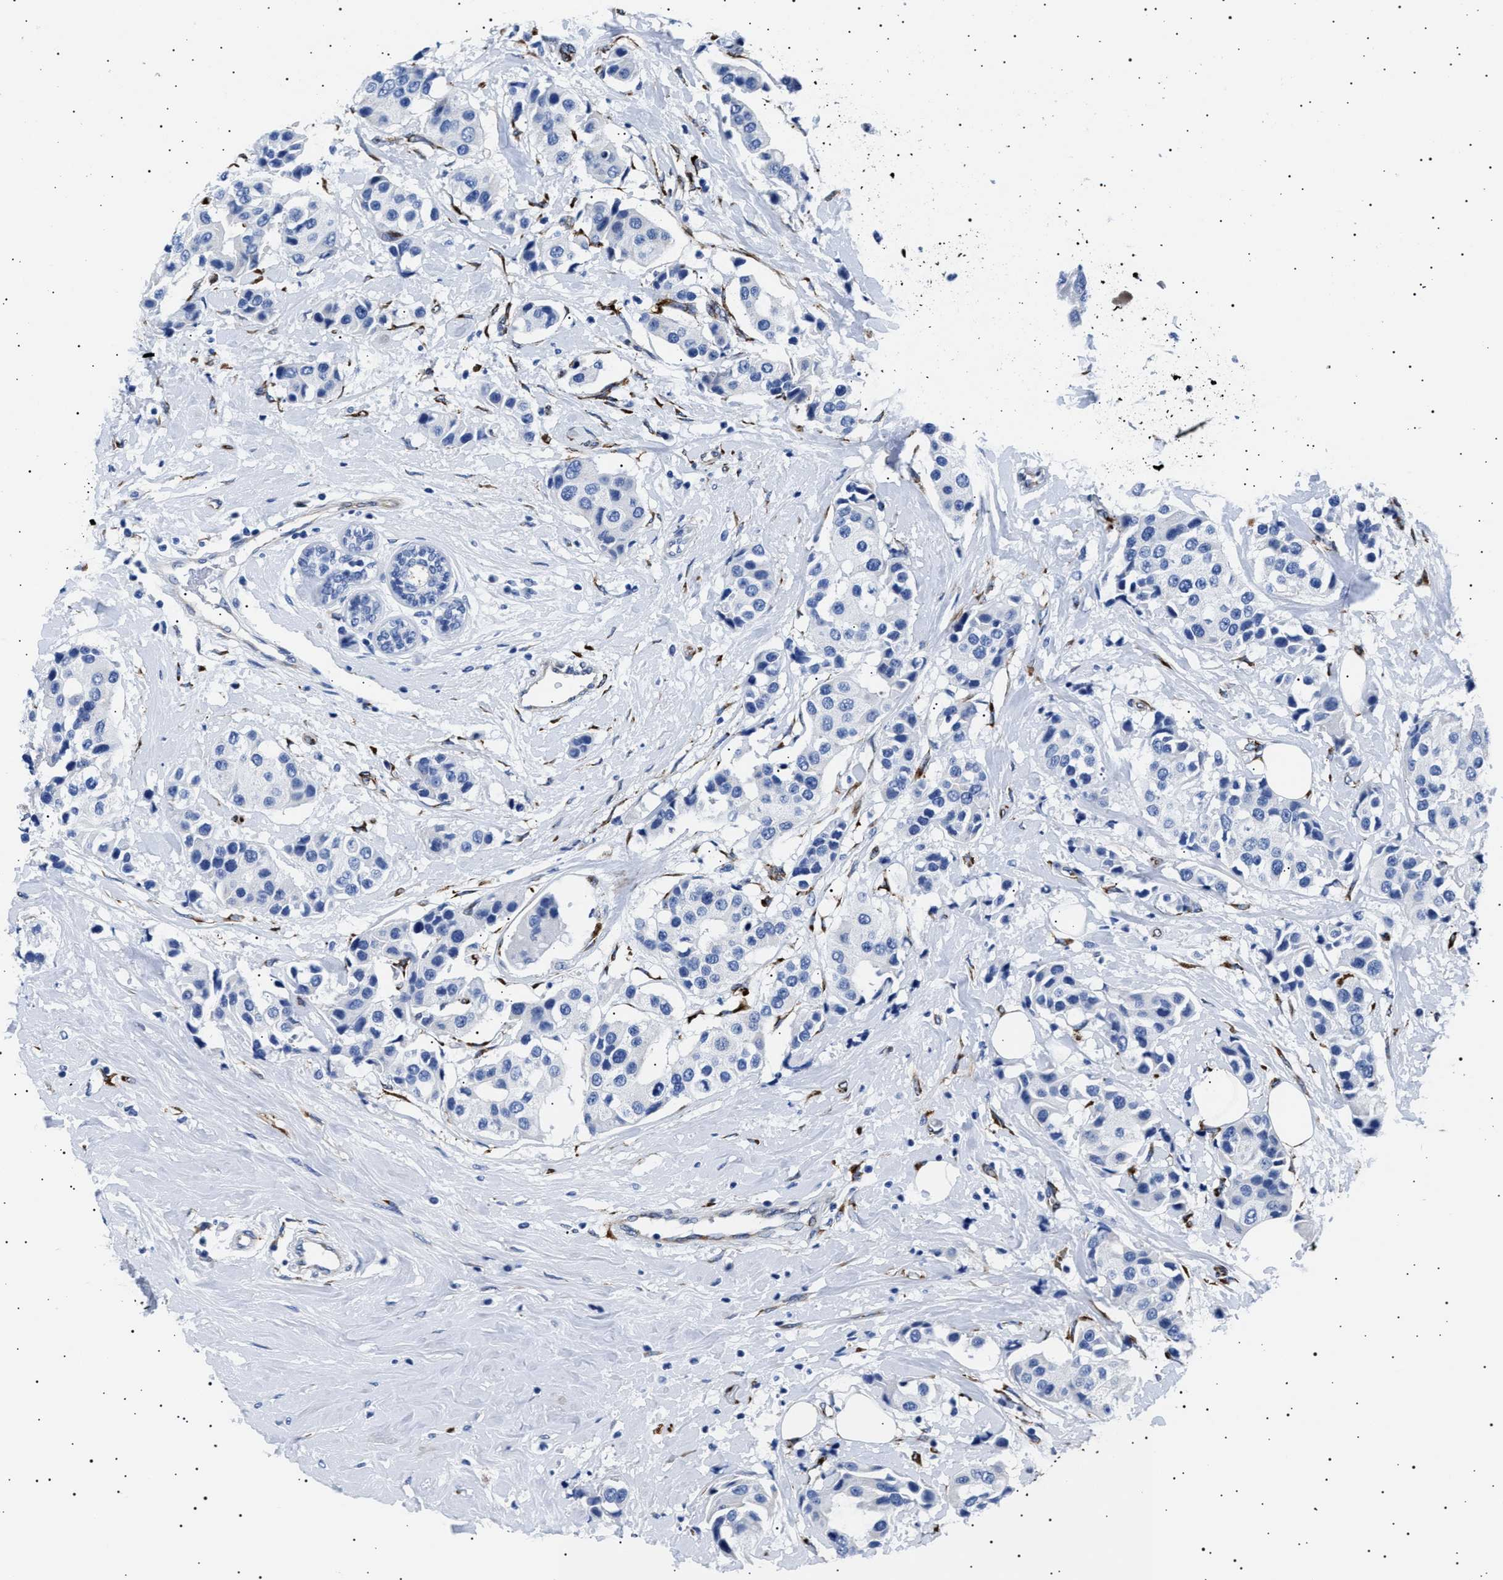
{"staining": {"intensity": "negative", "quantity": "none", "location": "none"}, "tissue": "breast cancer", "cell_type": "Tumor cells", "image_type": "cancer", "snomed": [{"axis": "morphology", "description": "Normal tissue, NOS"}, {"axis": "morphology", "description": "Duct carcinoma"}, {"axis": "topography", "description": "Breast"}], "caption": "Immunohistochemical staining of breast cancer (infiltrating ductal carcinoma) exhibits no significant positivity in tumor cells. Brightfield microscopy of immunohistochemistry stained with DAB (brown) and hematoxylin (blue), captured at high magnification.", "gene": "HEMGN", "patient": {"sex": "female", "age": 39}}